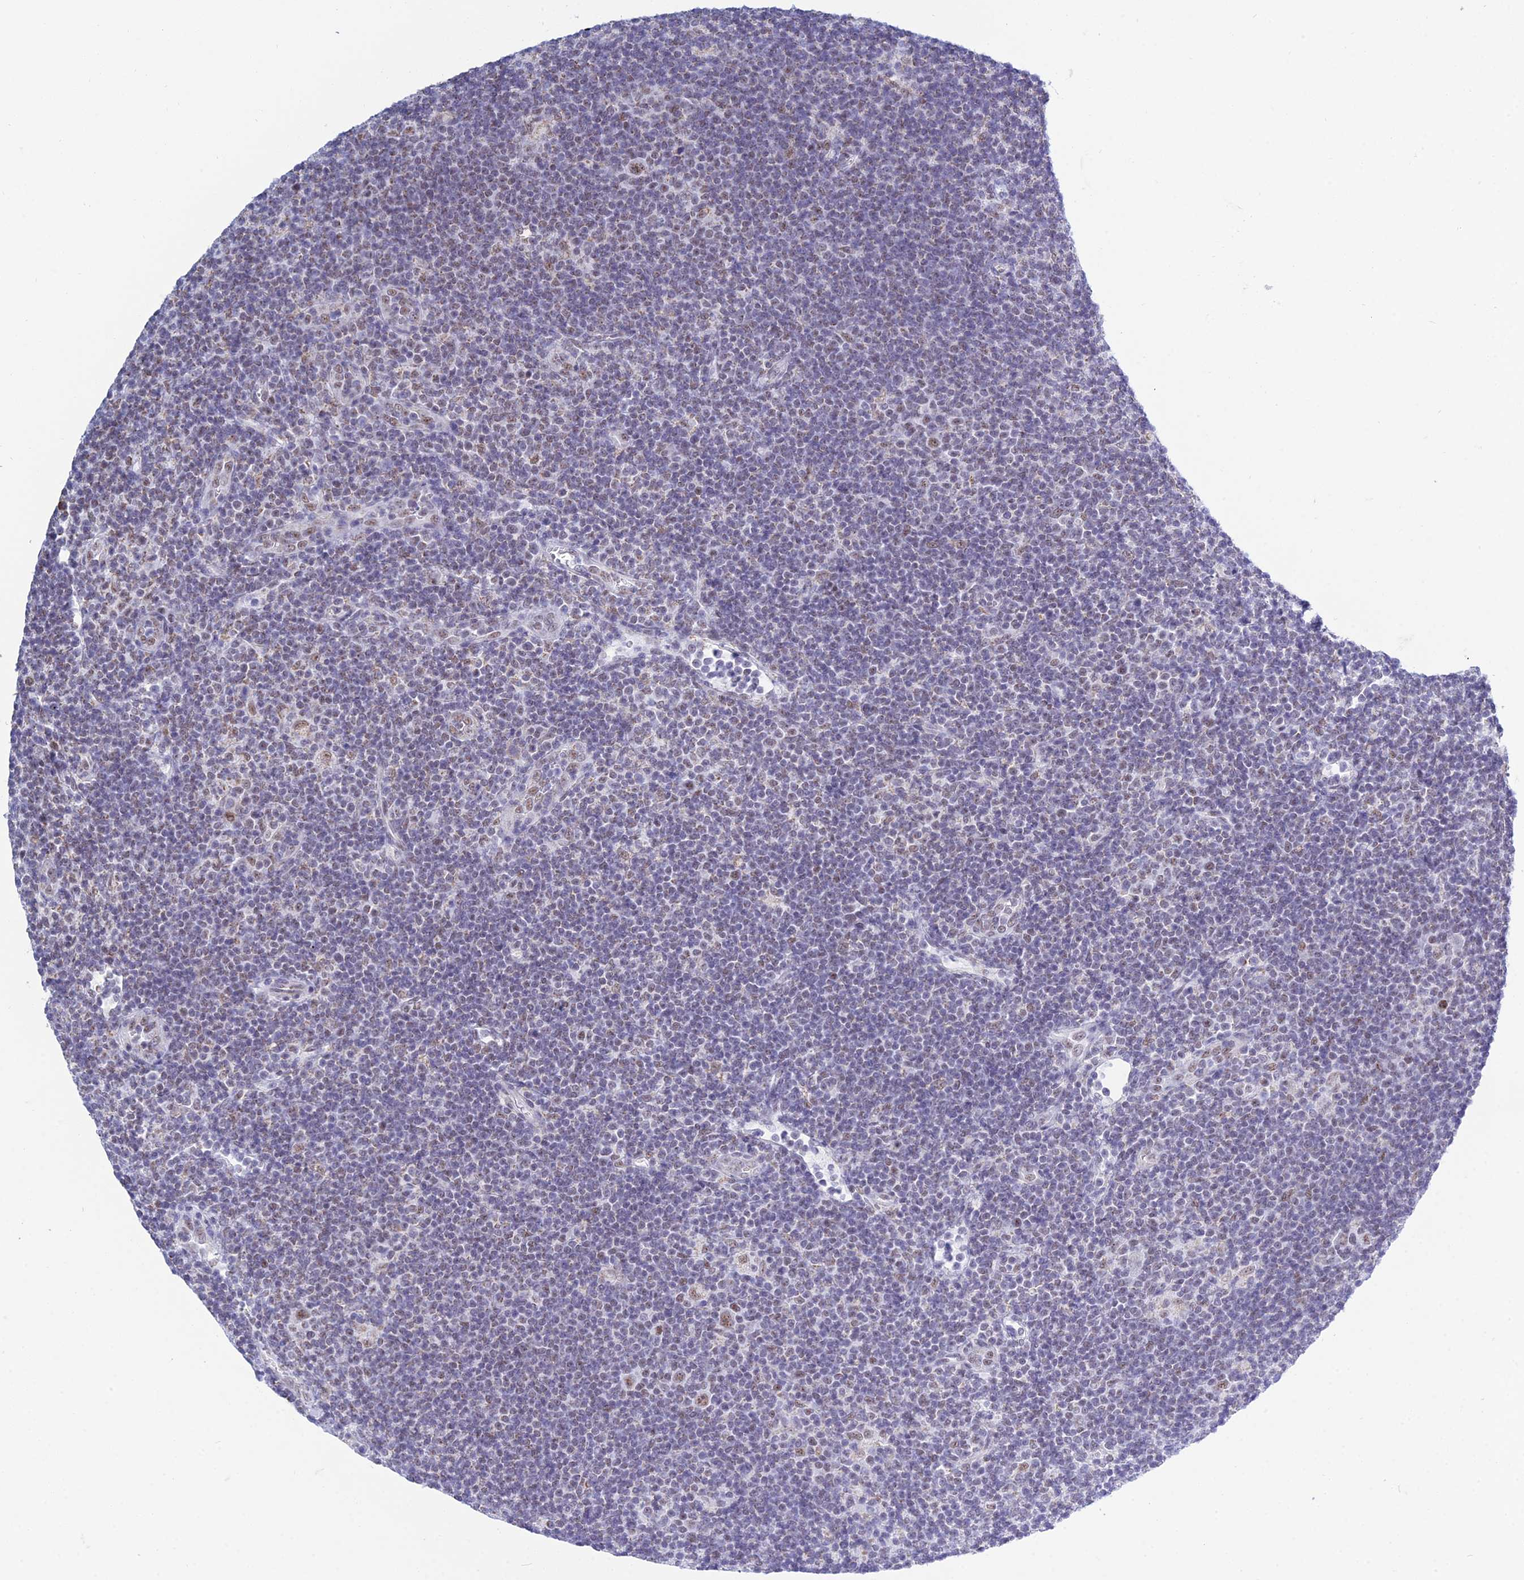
{"staining": {"intensity": "moderate", "quantity": ">75%", "location": "nuclear"}, "tissue": "lymphoma", "cell_type": "Tumor cells", "image_type": "cancer", "snomed": [{"axis": "morphology", "description": "Hodgkin's disease, NOS"}, {"axis": "topography", "description": "Lymph node"}], "caption": "IHC staining of lymphoma, which reveals medium levels of moderate nuclear staining in about >75% of tumor cells indicating moderate nuclear protein staining. The staining was performed using DAB (brown) for protein detection and nuclei were counterstained in hematoxylin (blue).", "gene": "KLF14", "patient": {"sex": "female", "age": 57}}